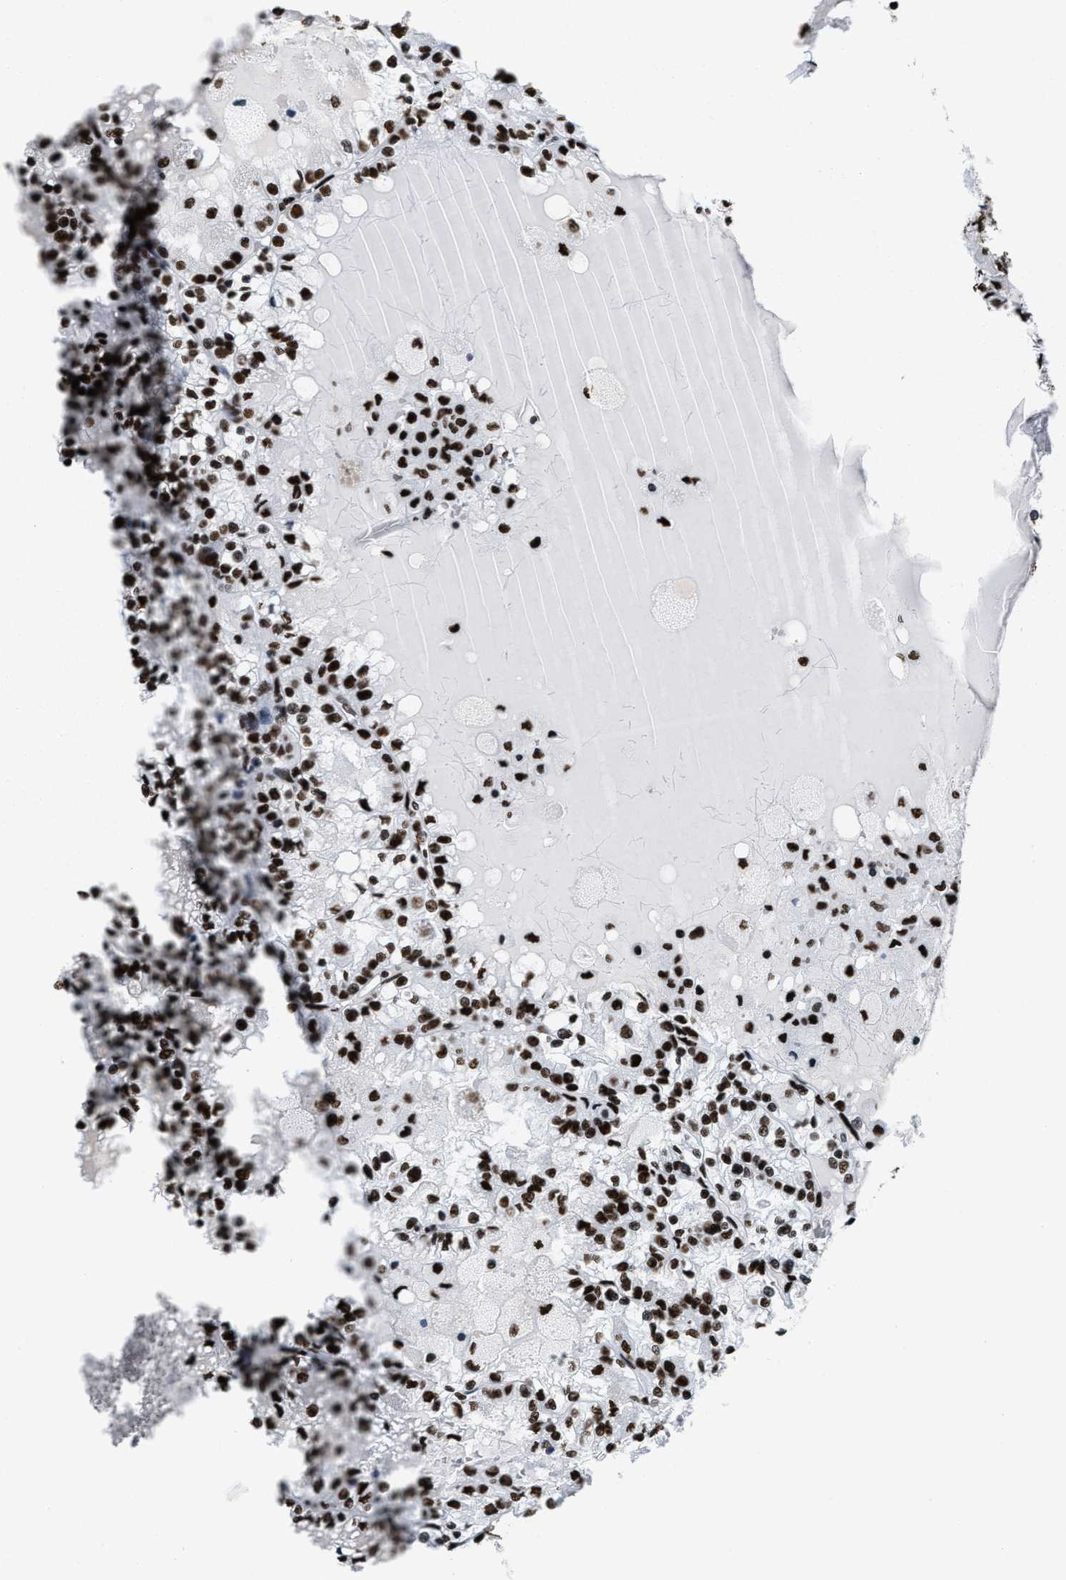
{"staining": {"intensity": "strong", "quantity": ">75%", "location": "nuclear"}, "tissue": "renal cancer", "cell_type": "Tumor cells", "image_type": "cancer", "snomed": [{"axis": "morphology", "description": "Adenocarcinoma, NOS"}, {"axis": "topography", "description": "Kidney"}], "caption": "Immunohistochemistry (IHC) photomicrograph of renal adenocarcinoma stained for a protein (brown), which demonstrates high levels of strong nuclear positivity in approximately >75% of tumor cells.", "gene": "SMARCC2", "patient": {"sex": "female", "age": 56}}